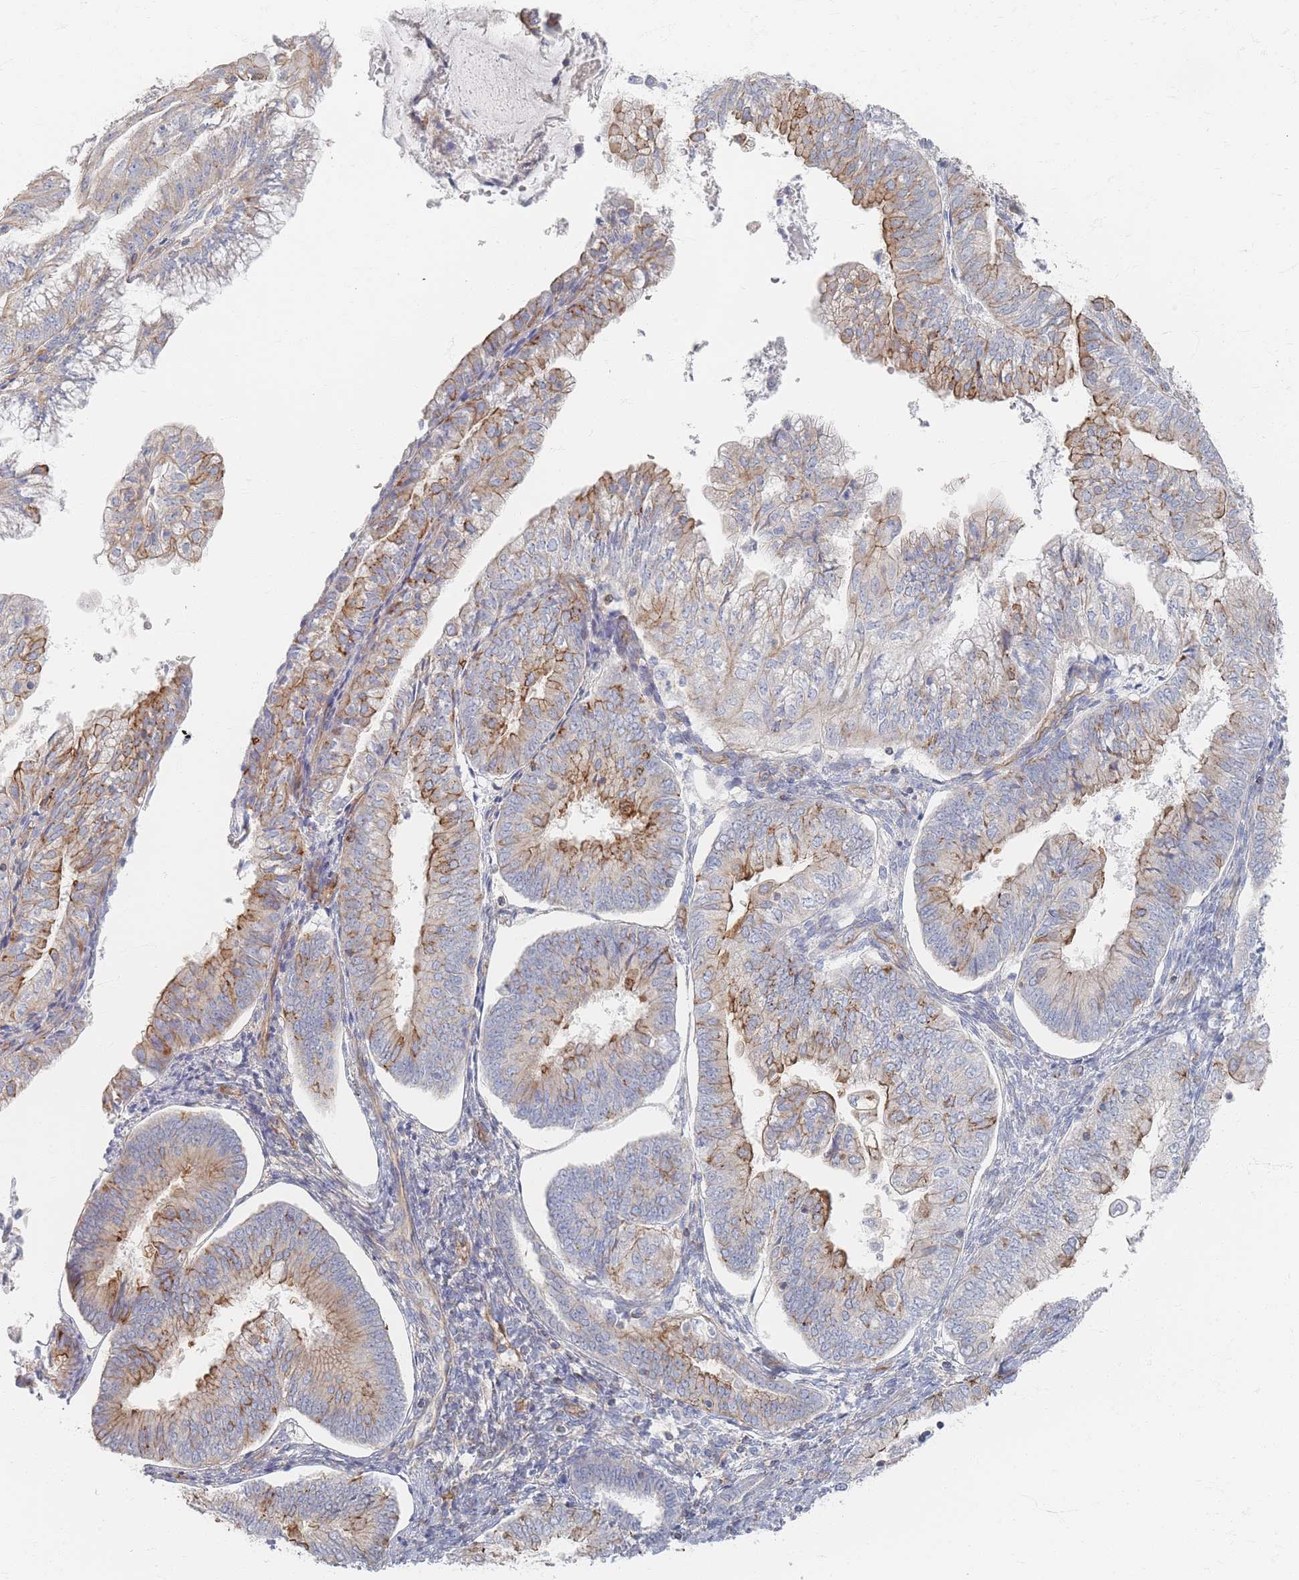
{"staining": {"intensity": "moderate", "quantity": "<25%", "location": "cytoplasmic/membranous"}, "tissue": "endometrial cancer", "cell_type": "Tumor cells", "image_type": "cancer", "snomed": [{"axis": "morphology", "description": "Adenocarcinoma, NOS"}, {"axis": "topography", "description": "Endometrium"}], "caption": "Immunohistochemical staining of endometrial cancer displays moderate cytoplasmic/membranous protein positivity in approximately <25% of tumor cells. The staining was performed using DAB (3,3'-diaminobenzidine), with brown indicating positive protein expression. Nuclei are stained blue with hematoxylin.", "gene": "GNB1", "patient": {"sex": "female", "age": 55}}